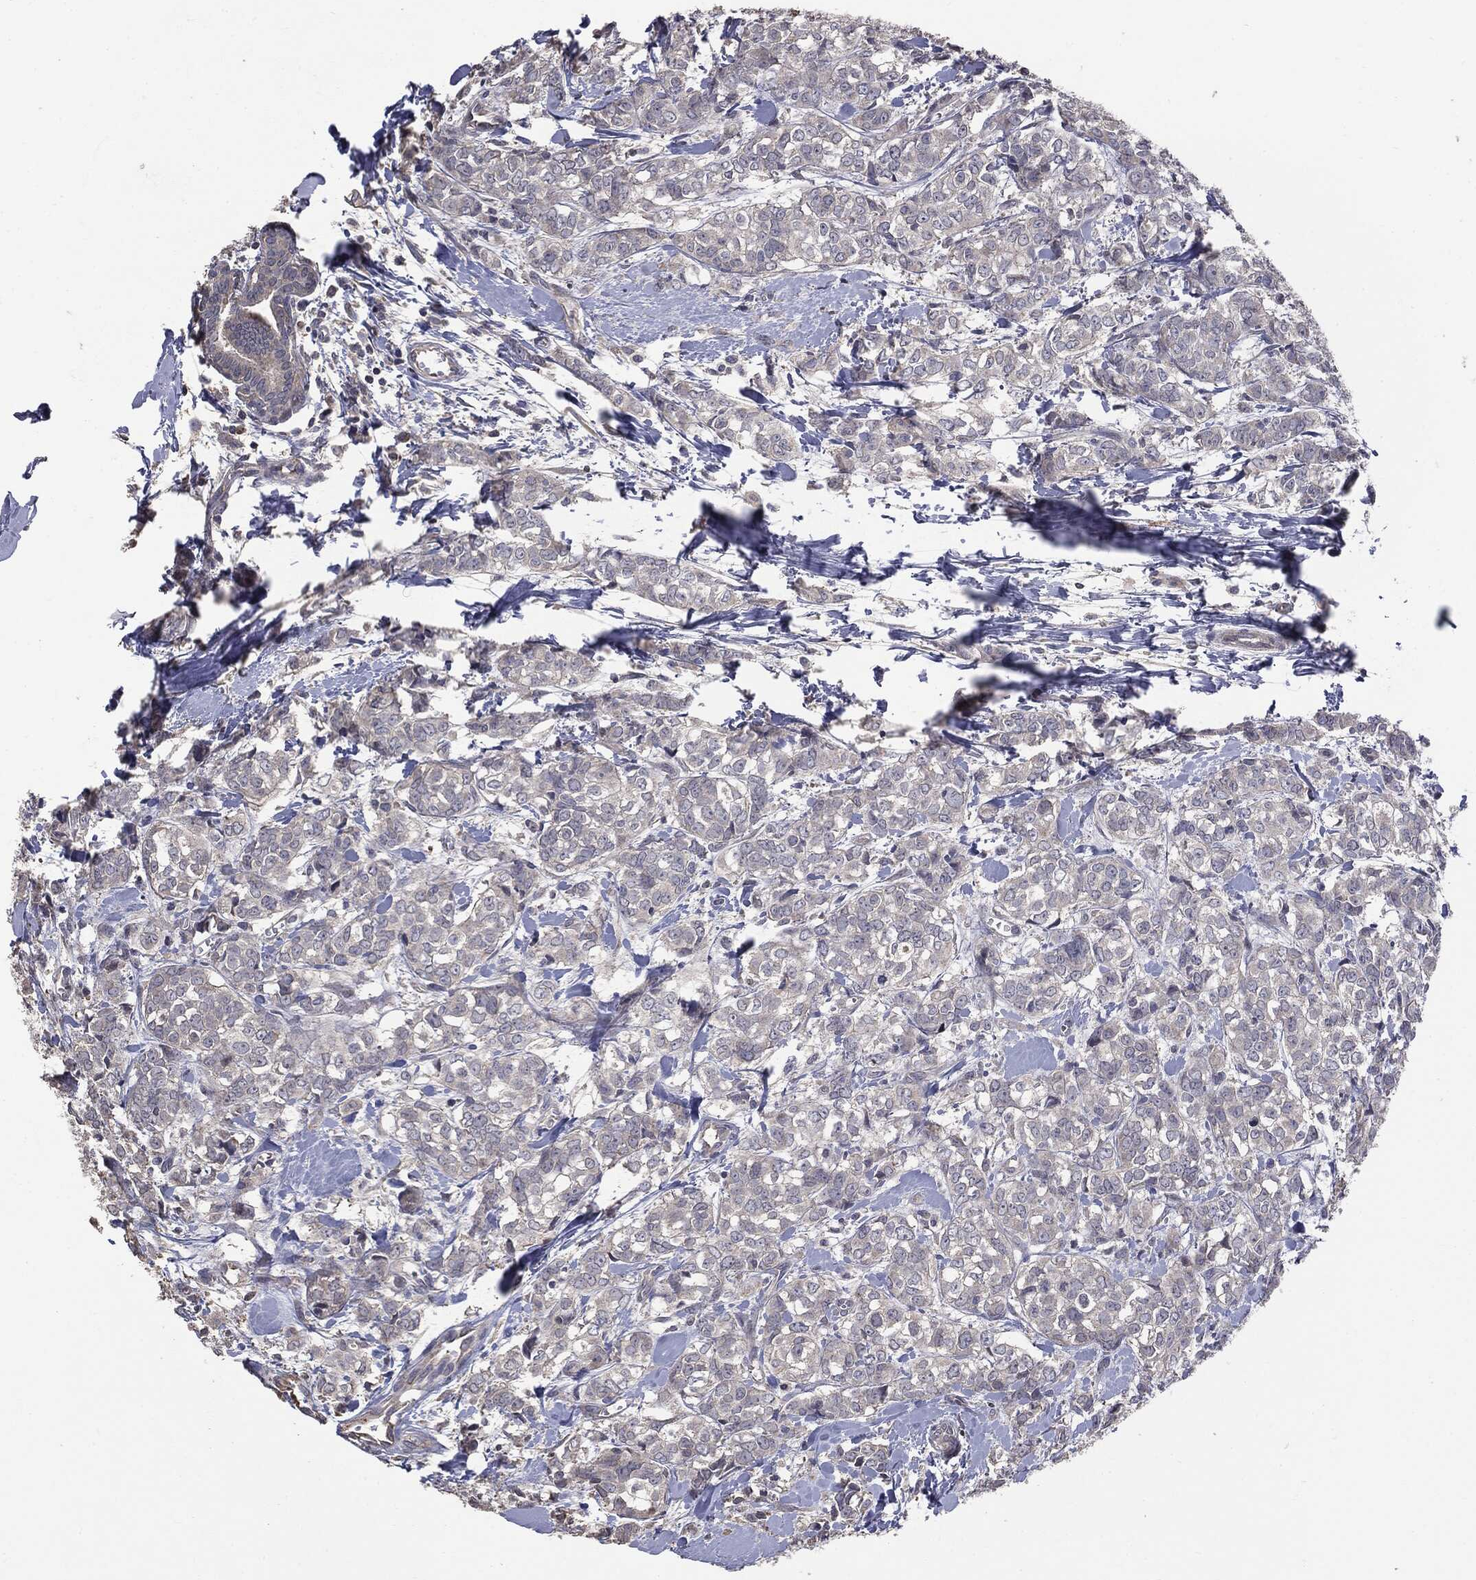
{"staining": {"intensity": "negative", "quantity": "none", "location": "none"}, "tissue": "breast cancer", "cell_type": "Tumor cells", "image_type": "cancer", "snomed": [{"axis": "morphology", "description": "Duct carcinoma"}, {"axis": "topography", "description": "Breast"}], "caption": "Protein analysis of intraductal carcinoma (breast) reveals no significant positivity in tumor cells.", "gene": "MTOR", "patient": {"sex": "female", "age": 61}}